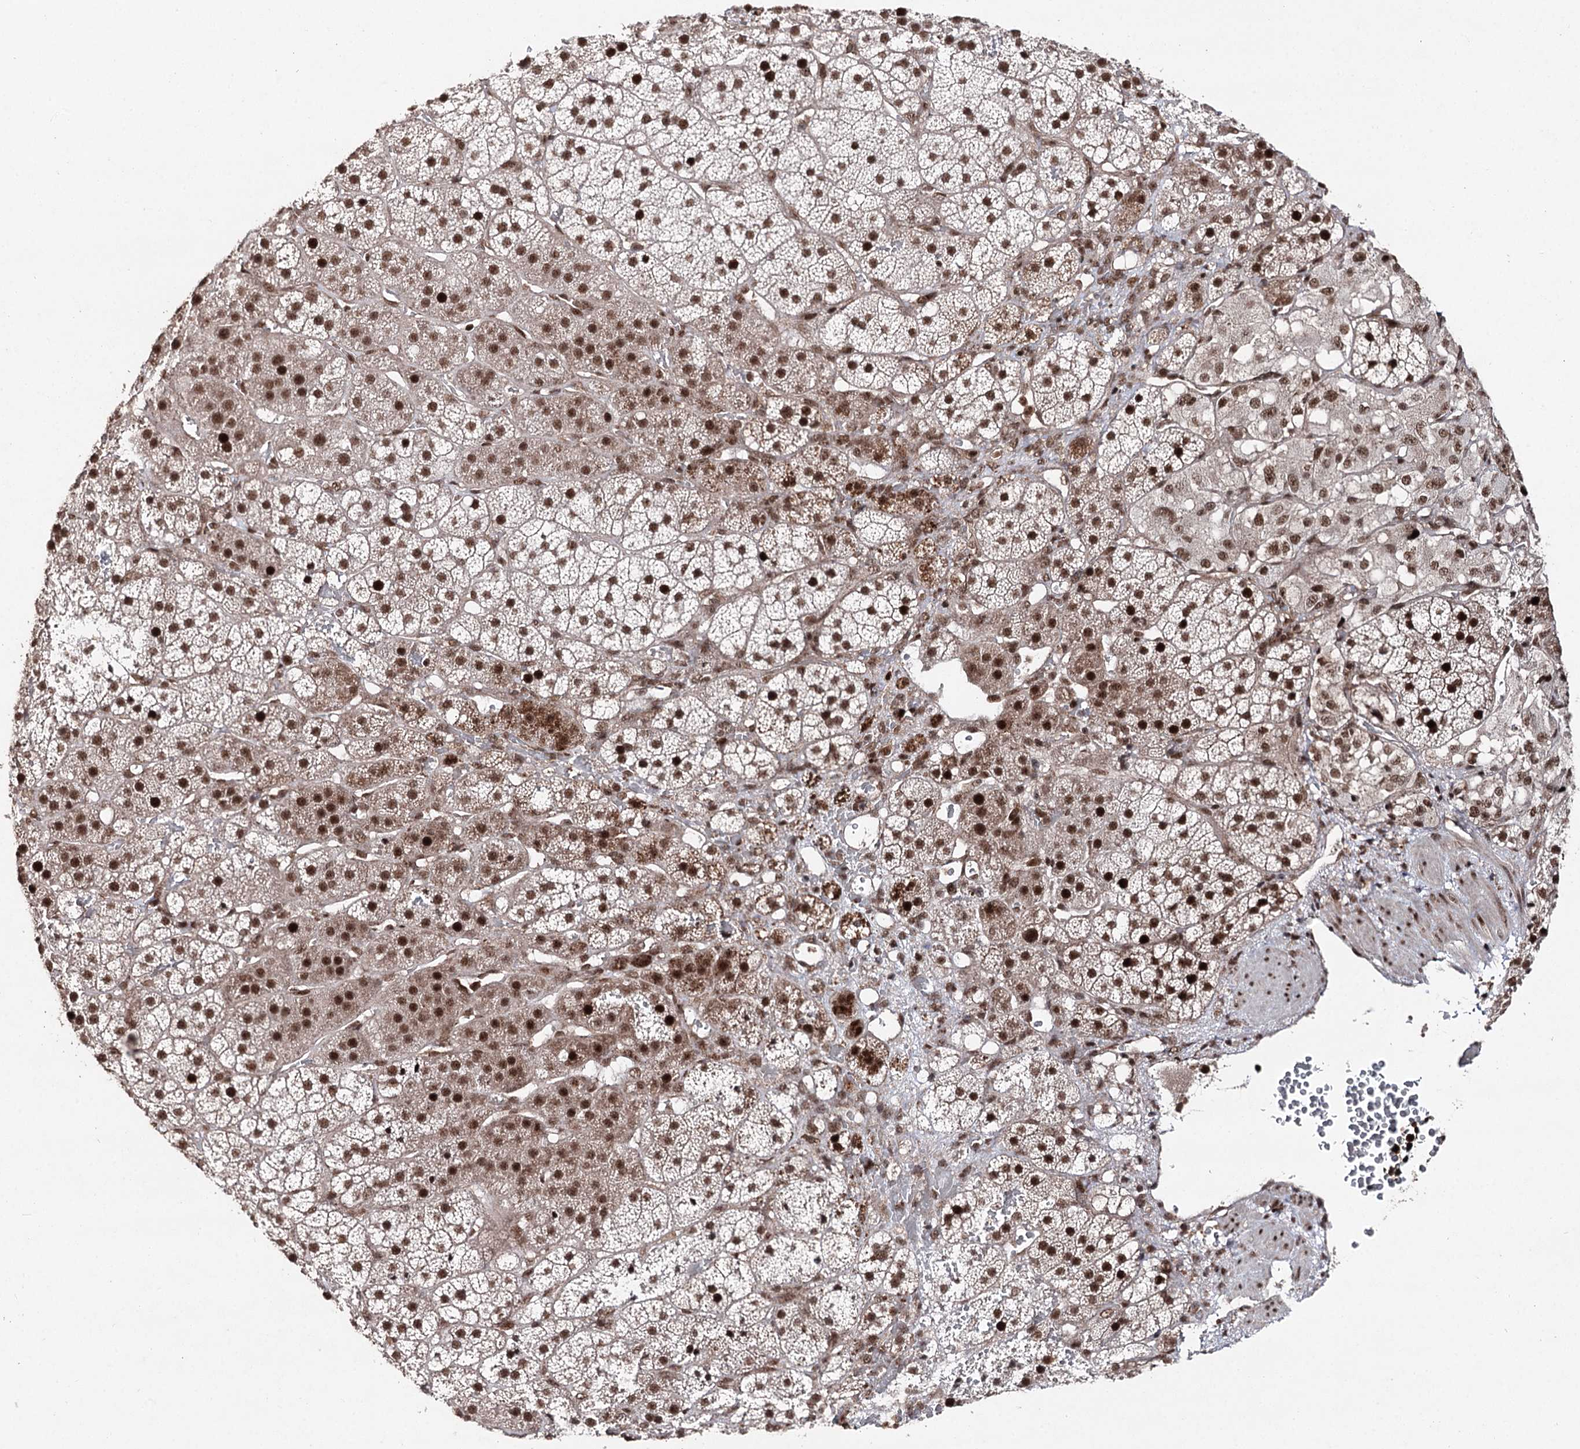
{"staining": {"intensity": "strong", "quantity": ">75%", "location": "nuclear"}, "tissue": "adrenal gland", "cell_type": "Glandular cells", "image_type": "normal", "snomed": [{"axis": "morphology", "description": "Normal tissue, NOS"}, {"axis": "topography", "description": "Adrenal gland"}], "caption": "Immunohistochemistry (IHC) (DAB) staining of normal human adrenal gland demonstrates strong nuclear protein staining in about >75% of glandular cells.", "gene": "PDCD4", "patient": {"sex": "female", "age": 44}}